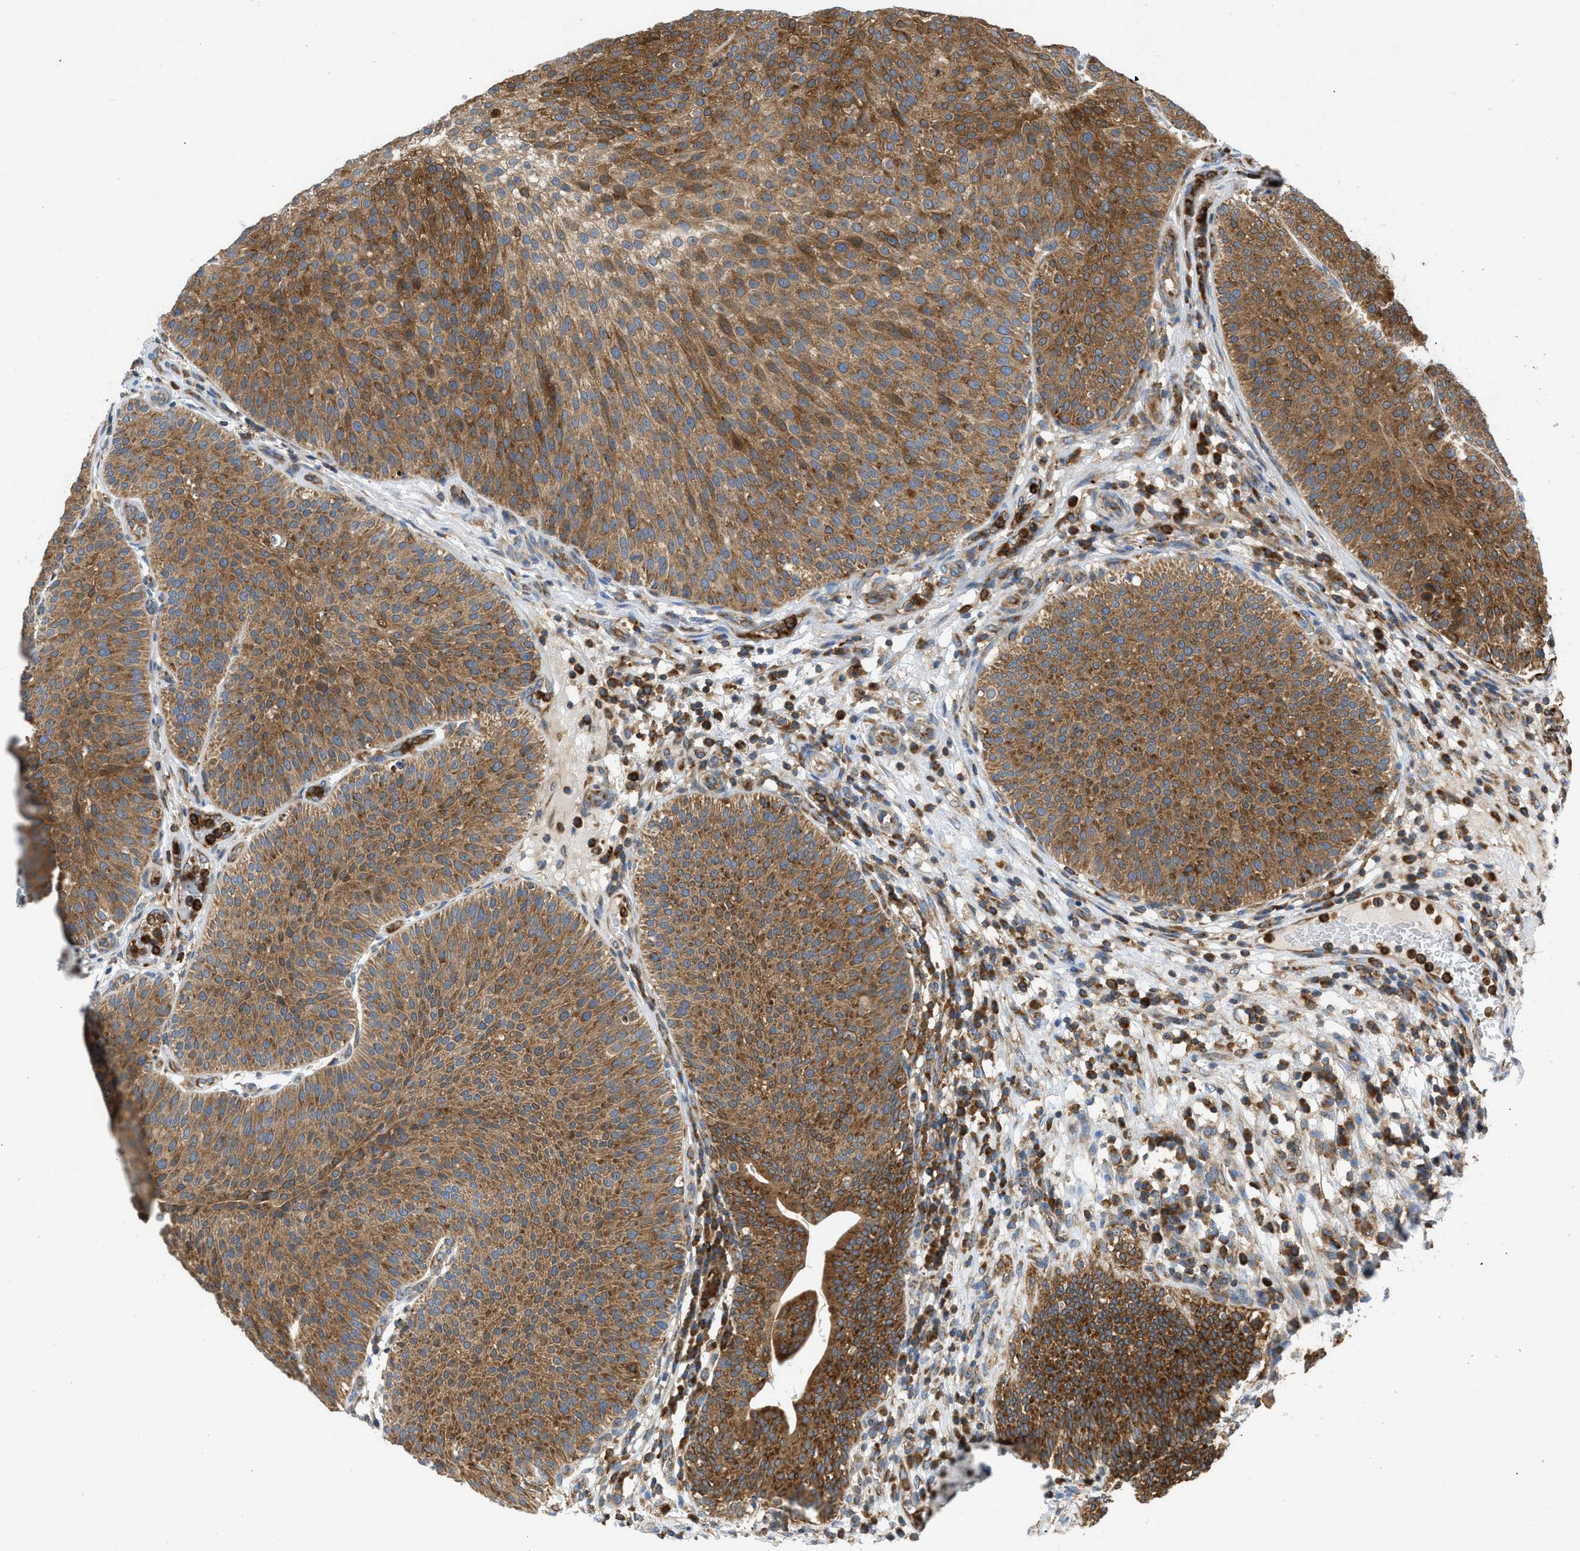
{"staining": {"intensity": "moderate", "quantity": ">75%", "location": "cytoplasmic/membranous"}, "tissue": "urothelial cancer", "cell_type": "Tumor cells", "image_type": "cancer", "snomed": [{"axis": "morphology", "description": "Urothelial carcinoma, Low grade"}, {"axis": "topography", "description": "Smooth muscle"}, {"axis": "topography", "description": "Urinary bladder"}], "caption": "Urothelial cancer tissue displays moderate cytoplasmic/membranous staining in approximately >75% of tumor cells, visualized by immunohistochemistry.", "gene": "GPAT4", "patient": {"sex": "male", "age": 60}}